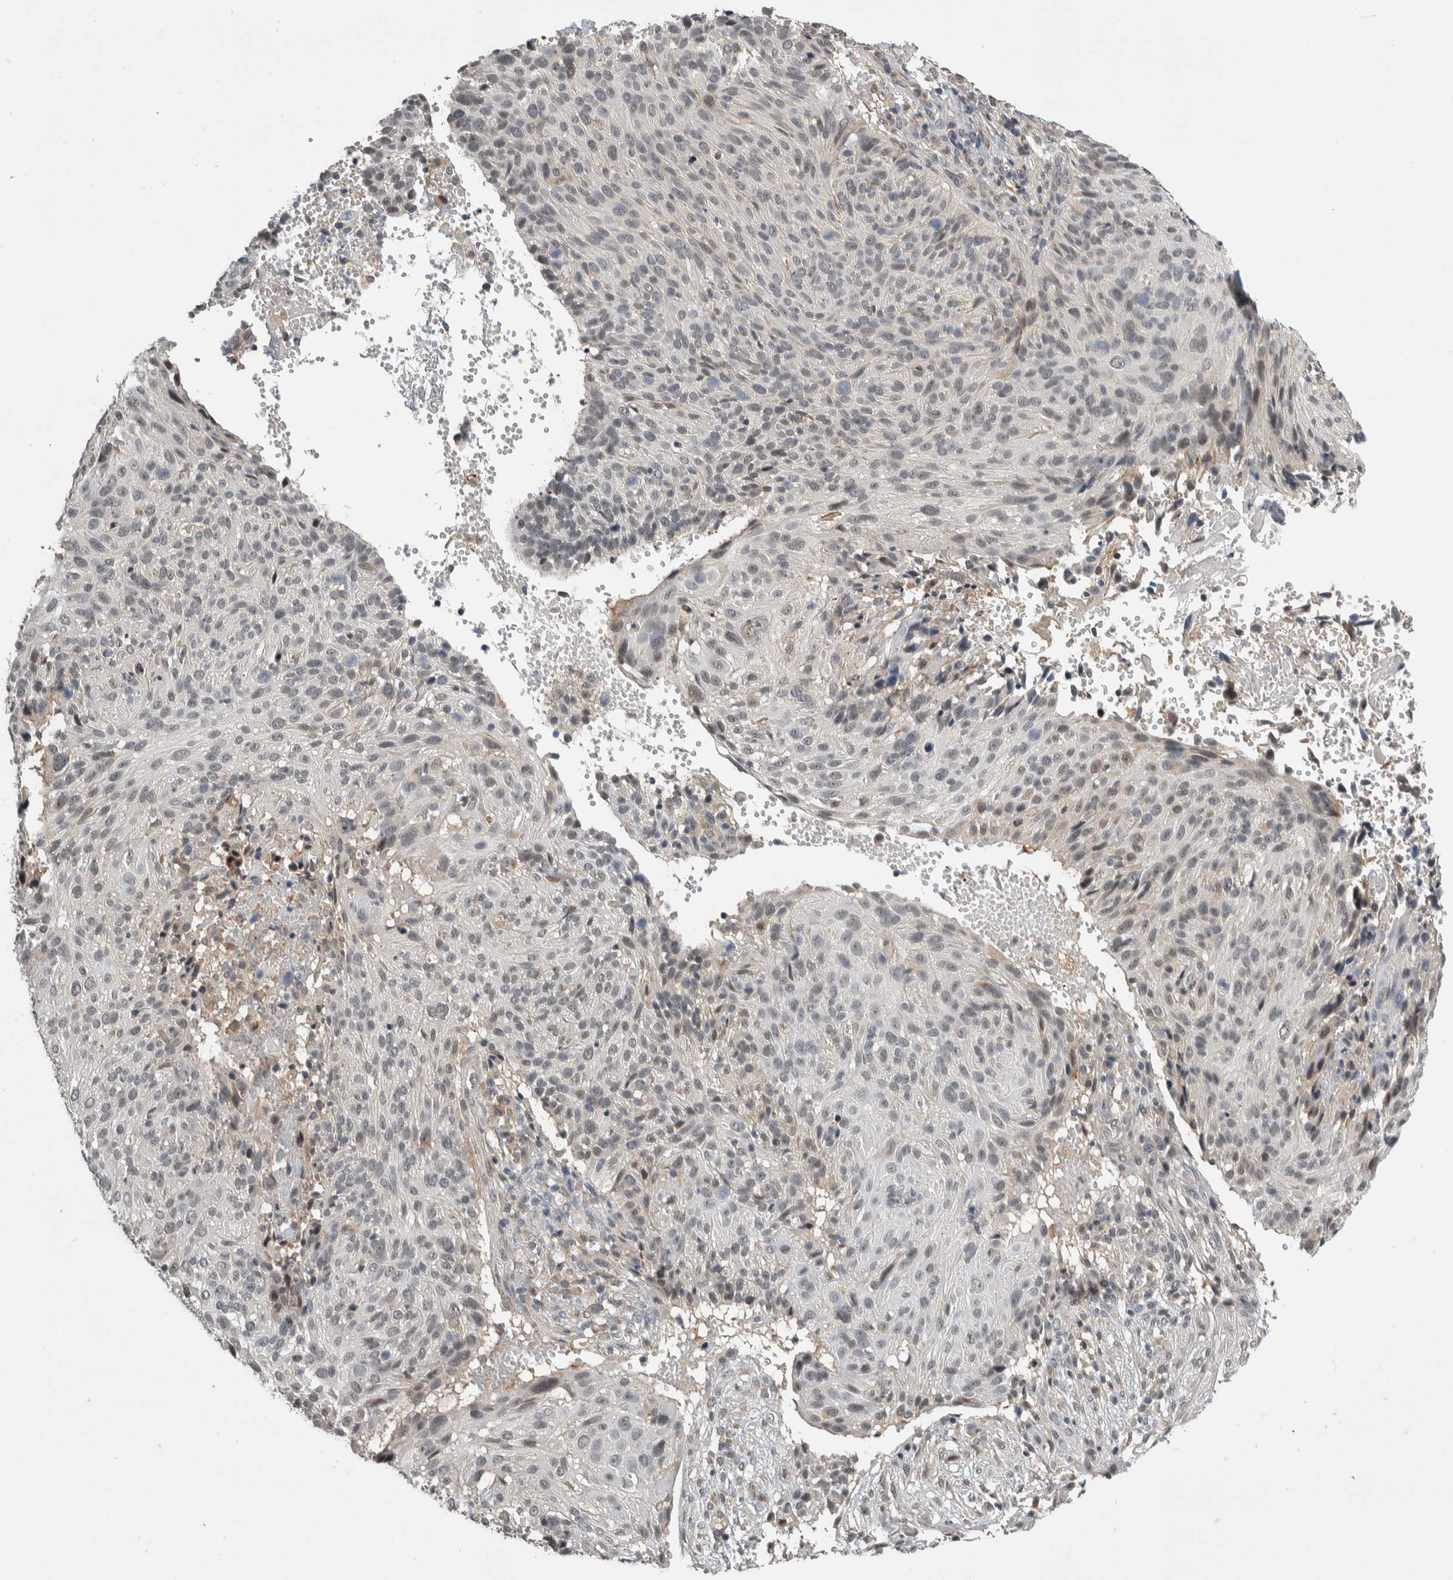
{"staining": {"intensity": "weak", "quantity": "<25%", "location": "nuclear"}, "tissue": "cervical cancer", "cell_type": "Tumor cells", "image_type": "cancer", "snomed": [{"axis": "morphology", "description": "Squamous cell carcinoma, NOS"}, {"axis": "topography", "description": "Cervix"}], "caption": "DAB (3,3'-diaminobenzidine) immunohistochemical staining of squamous cell carcinoma (cervical) demonstrates no significant staining in tumor cells.", "gene": "PRDM4", "patient": {"sex": "female", "age": 74}}